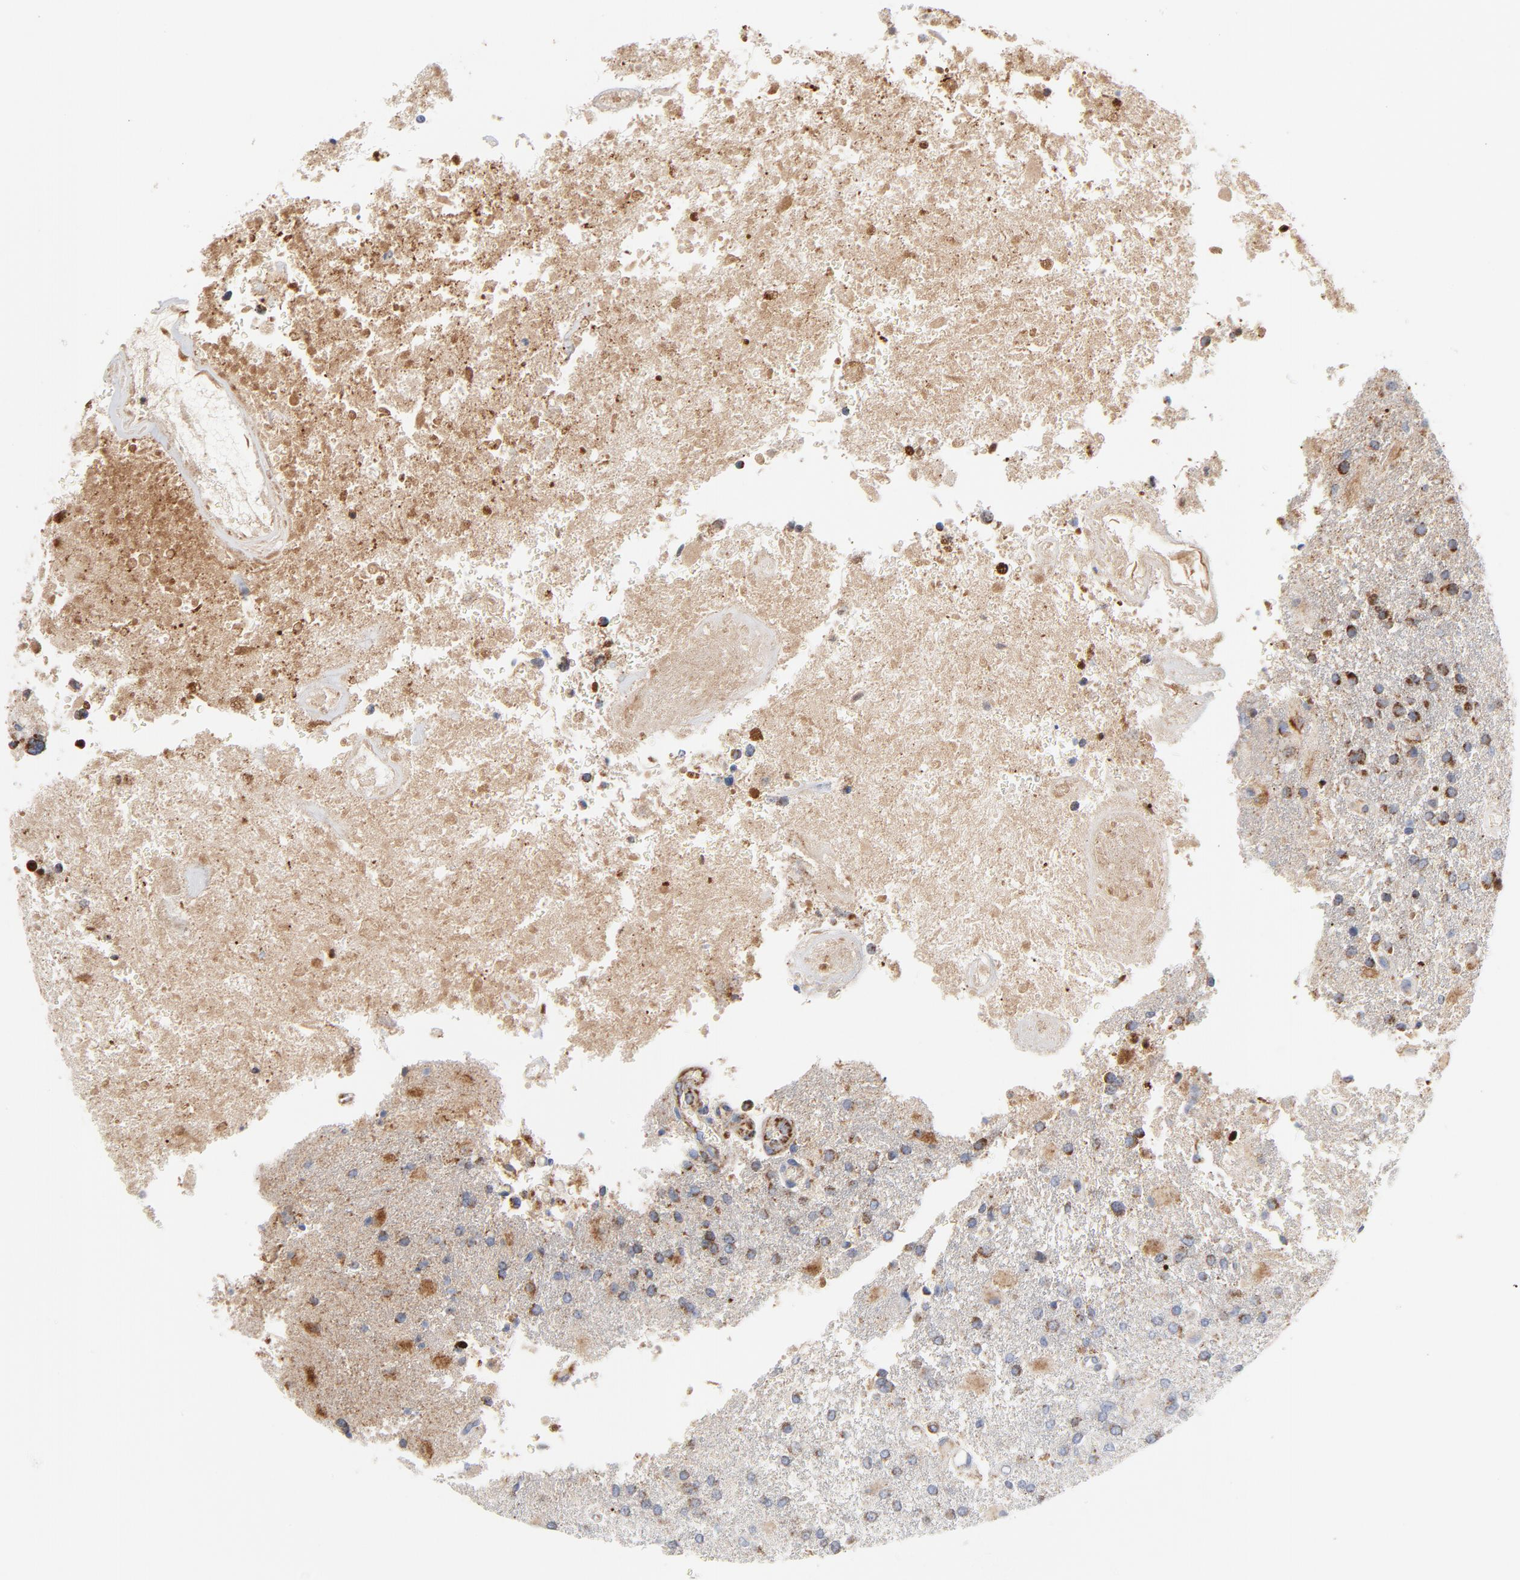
{"staining": {"intensity": "moderate", "quantity": ">75%", "location": "cytoplasmic/membranous"}, "tissue": "glioma", "cell_type": "Tumor cells", "image_type": "cancer", "snomed": [{"axis": "morphology", "description": "Glioma, malignant, High grade"}, {"axis": "topography", "description": "Cerebral cortex"}], "caption": "Brown immunohistochemical staining in human glioma shows moderate cytoplasmic/membranous staining in about >75% of tumor cells. (IHC, brightfield microscopy, high magnification).", "gene": "DIABLO", "patient": {"sex": "male", "age": 79}}